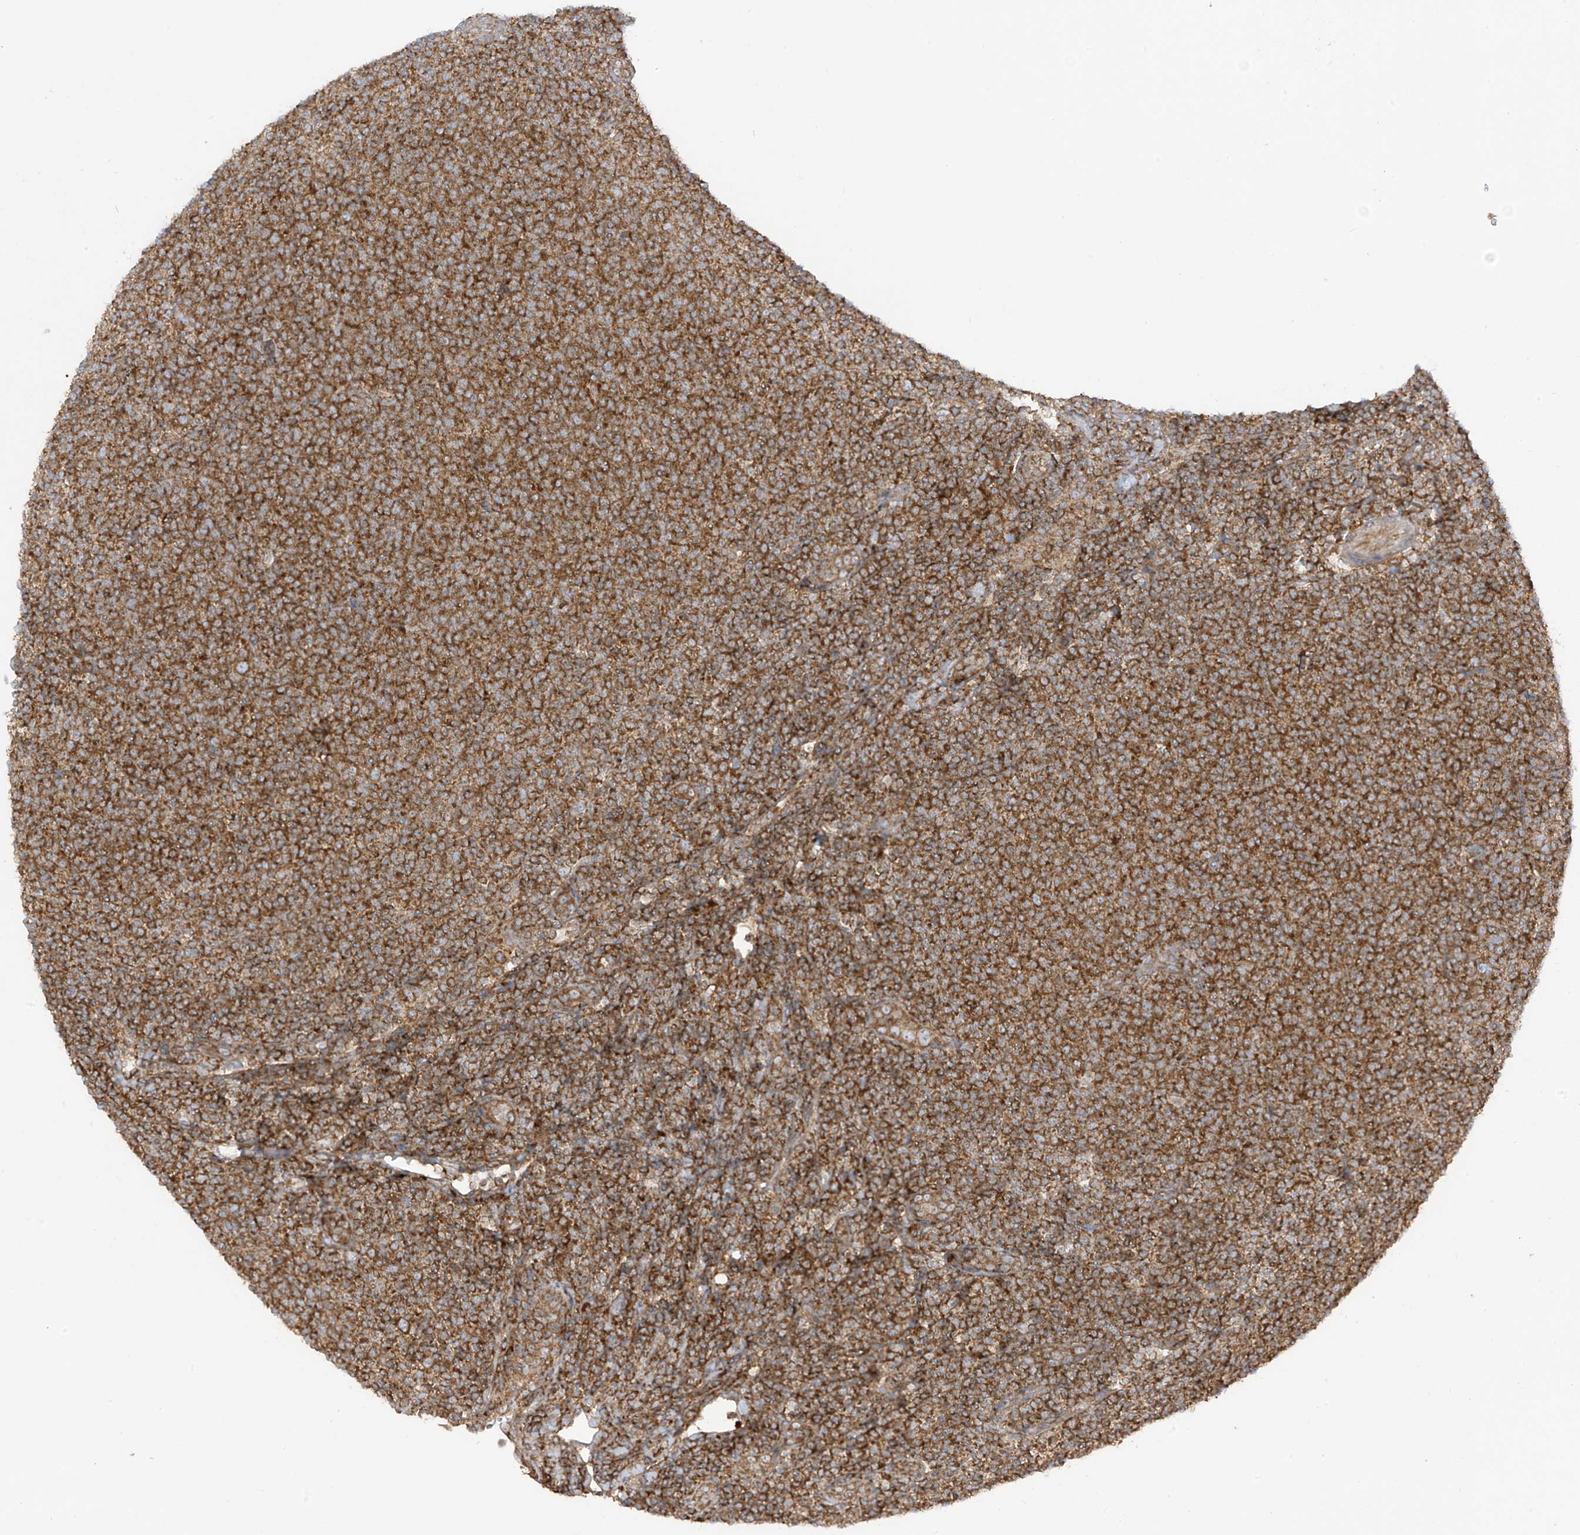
{"staining": {"intensity": "strong", "quantity": ">75%", "location": "cytoplasmic/membranous"}, "tissue": "lymphoma", "cell_type": "Tumor cells", "image_type": "cancer", "snomed": [{"axis": "morphology", "description": "Malignant lymphoma, non-Hodgkin's type, Low grade"}, {"axis": "topography", "description": "Lymph node"}], "caption": "Human low-grade malignant lymphoma, non-Hodgkin's type stained for a protein (brown) demonstrates strong cytoplasmic/membranous positive positivity in about >75% of tumor cells.", "gene": "REPS1", "patient": {"sex": "male", "age": 66}}